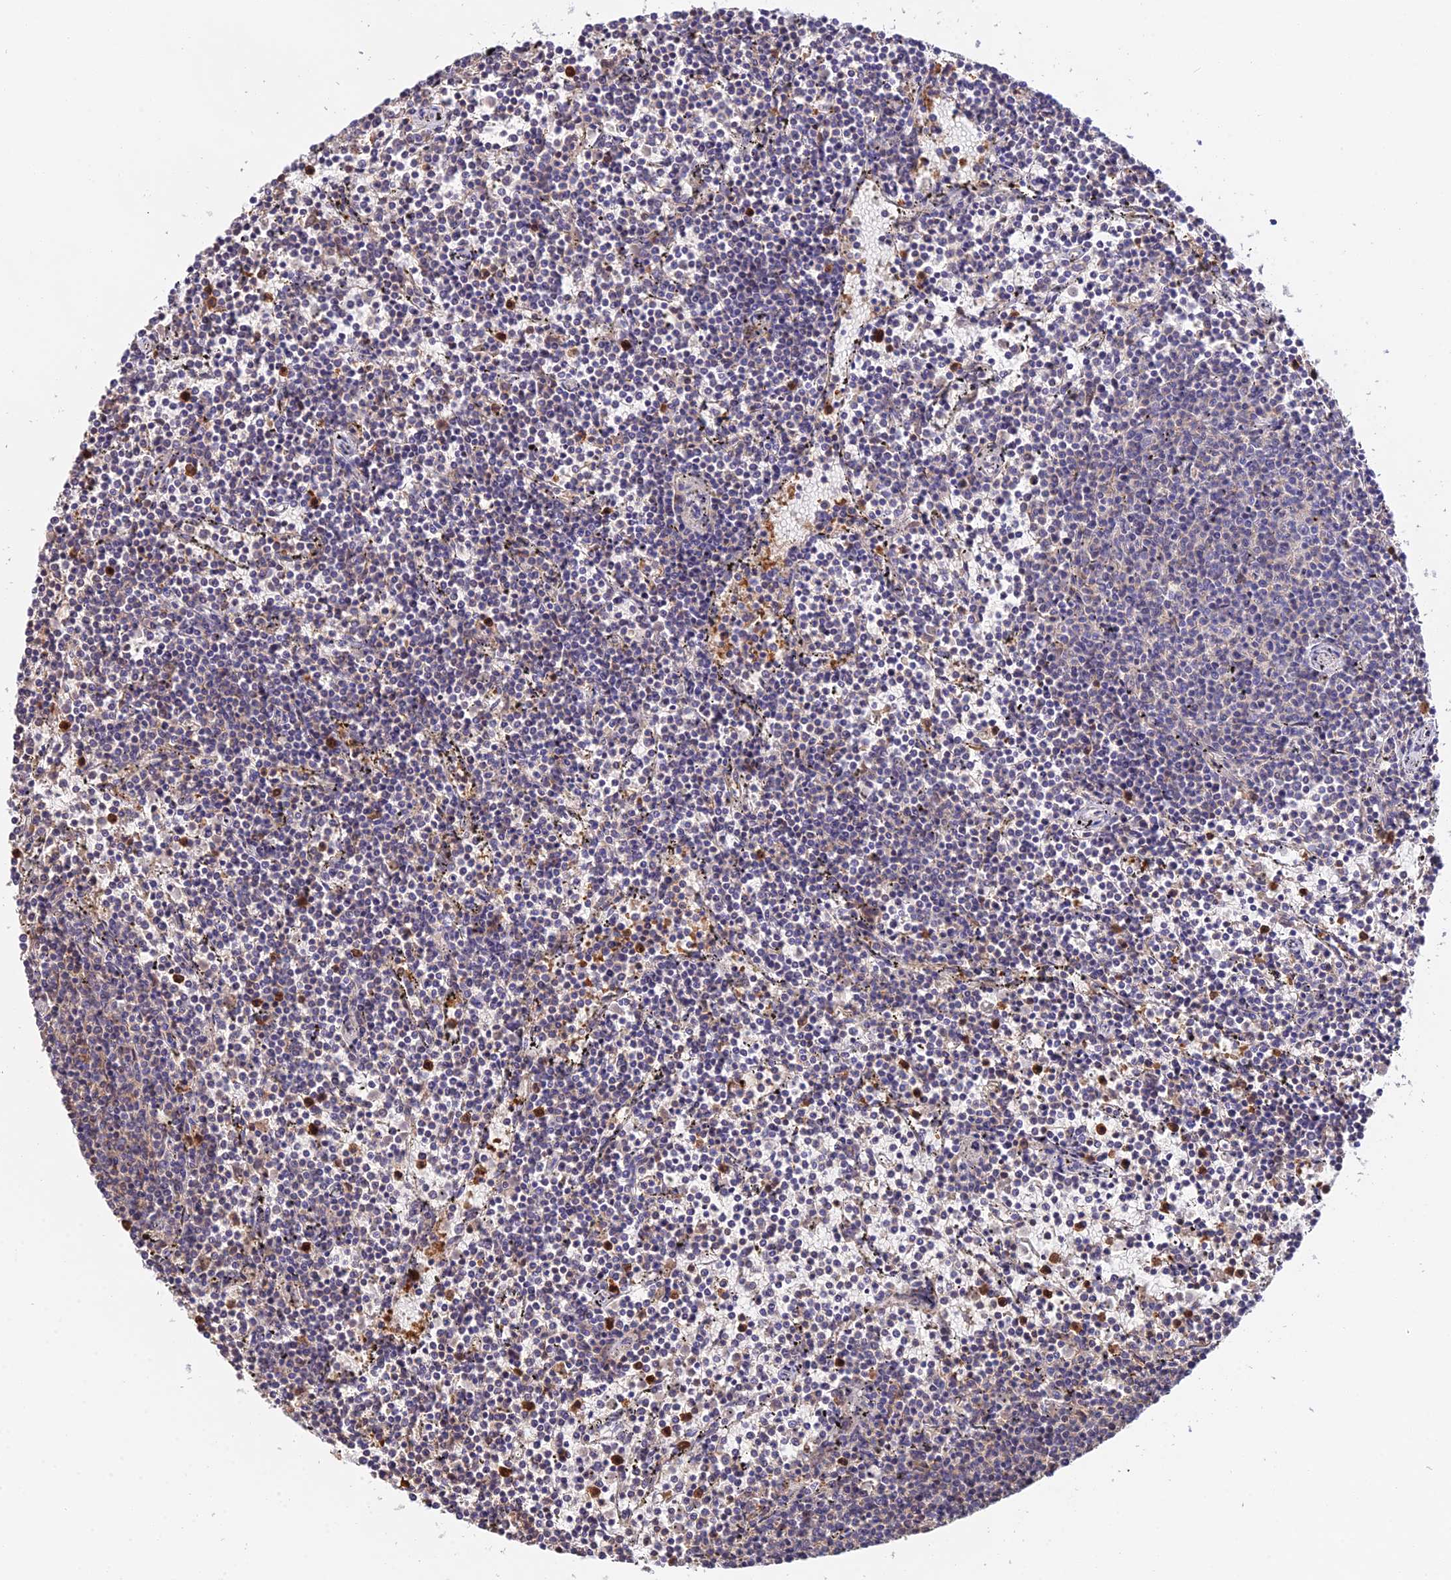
{"staining": {"intensity": "negative", "quantity": "none", "location": "none"}, "tissue": "lymphoma", "cell_type": "Tumor cells", "image_type": "cancer", "snomed": [{"axis": "morphology", "description": "Malignant lymphoma, non-Hodgkin's type, Low grade"}, {"axis": "topography", "description": "Spleen"}], "caption": "A micrograph of human lymphoma is negative for staining in tumor cells.", "gene": "FBP1", "patient": {"sex": "female", "age": 50}}